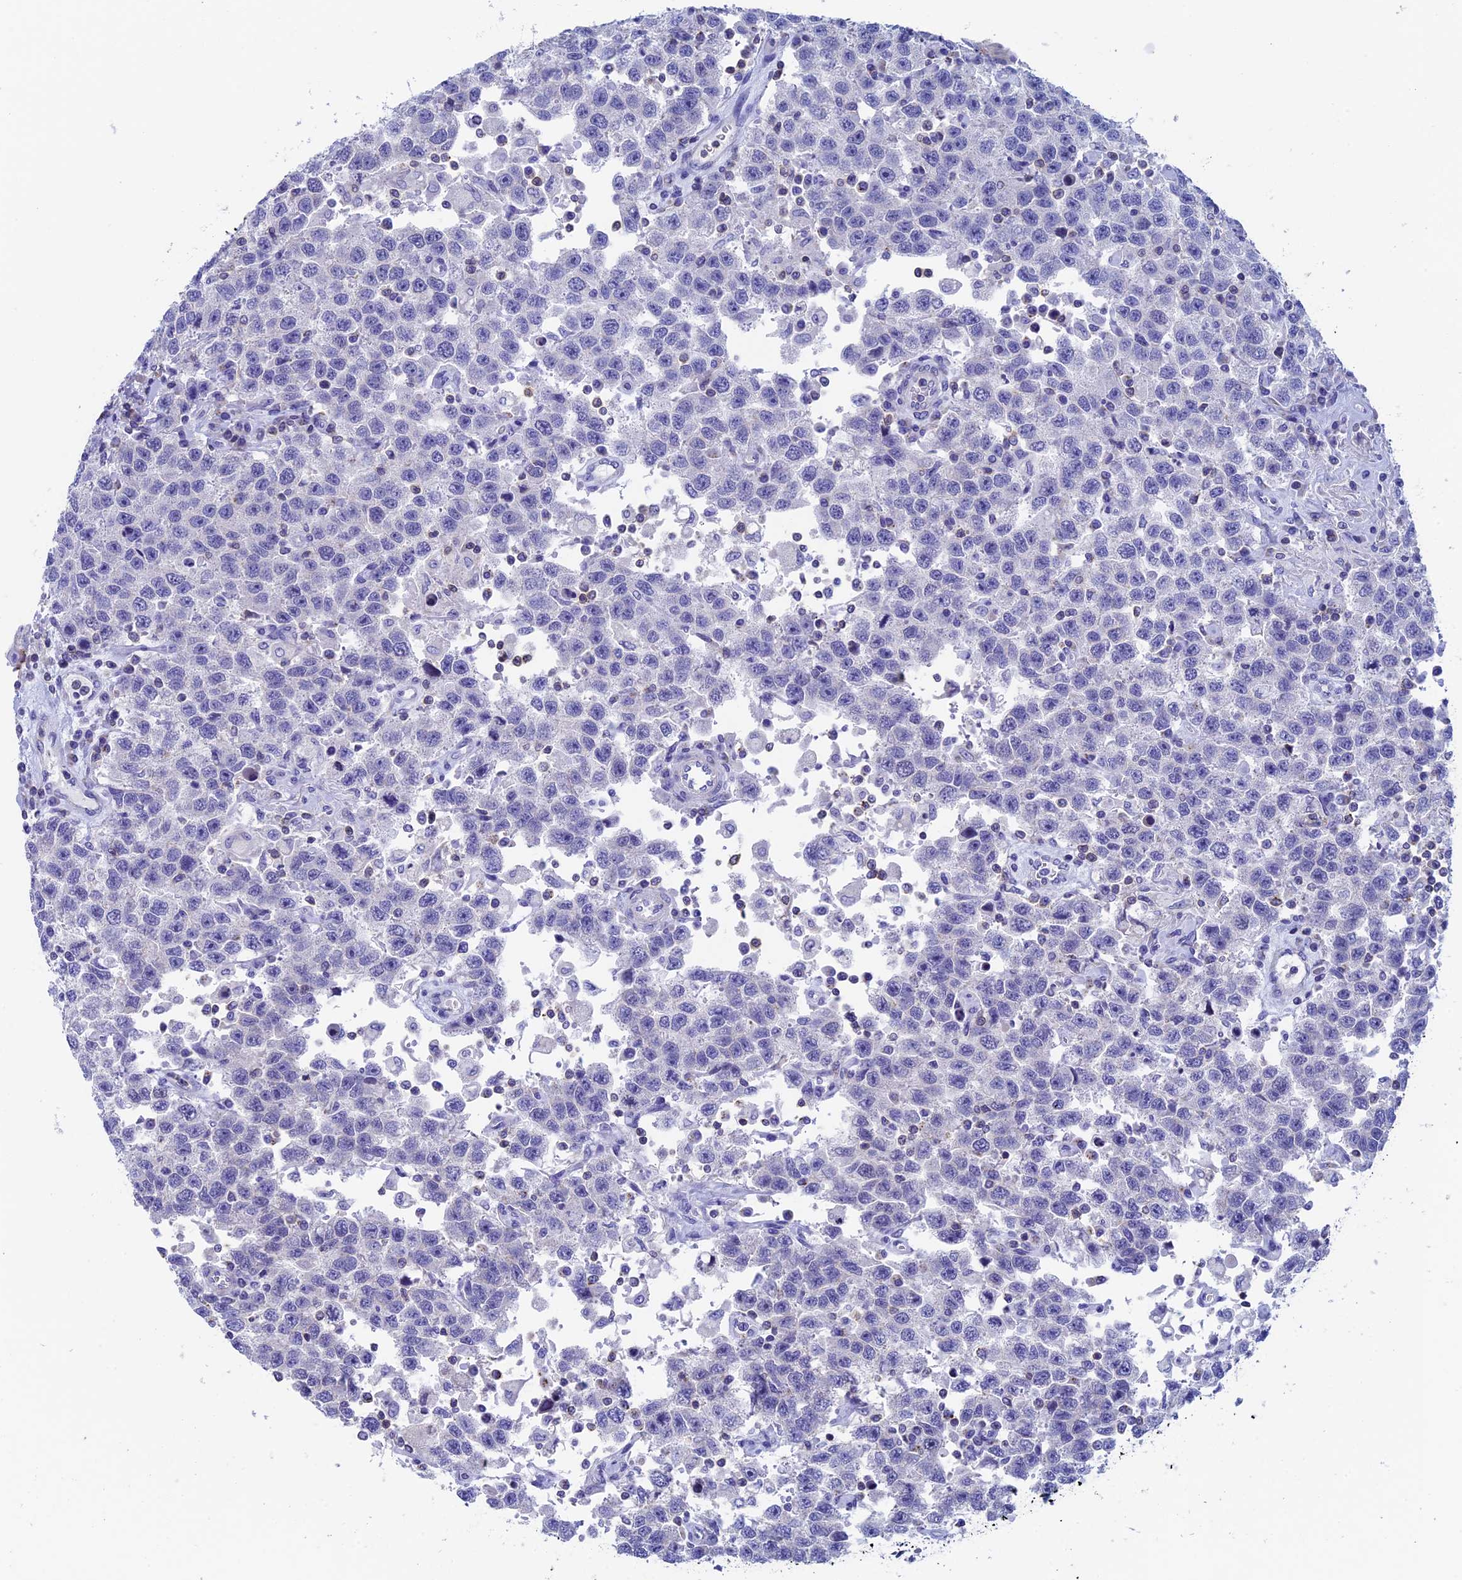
{"staining": {"intensity": "negative", "quantity": "none", "location": "none"}, "tissue": "testis cancer", "cell_type": "Tumor cells", "image_type": "cancer", "snomed": [{"axis": "morphology", "description": "Seminoma, NOS"}, {"axis": "topography", "description": "Testis"}], "caption": "Immunohistochemistry (IHC) histopathology image of human testis seminoma stained for a protein (brown), which shows no positivity in tumor cells.", "gene": "SEPTIN1", "patient": {"sex": "male", "age": 41}}